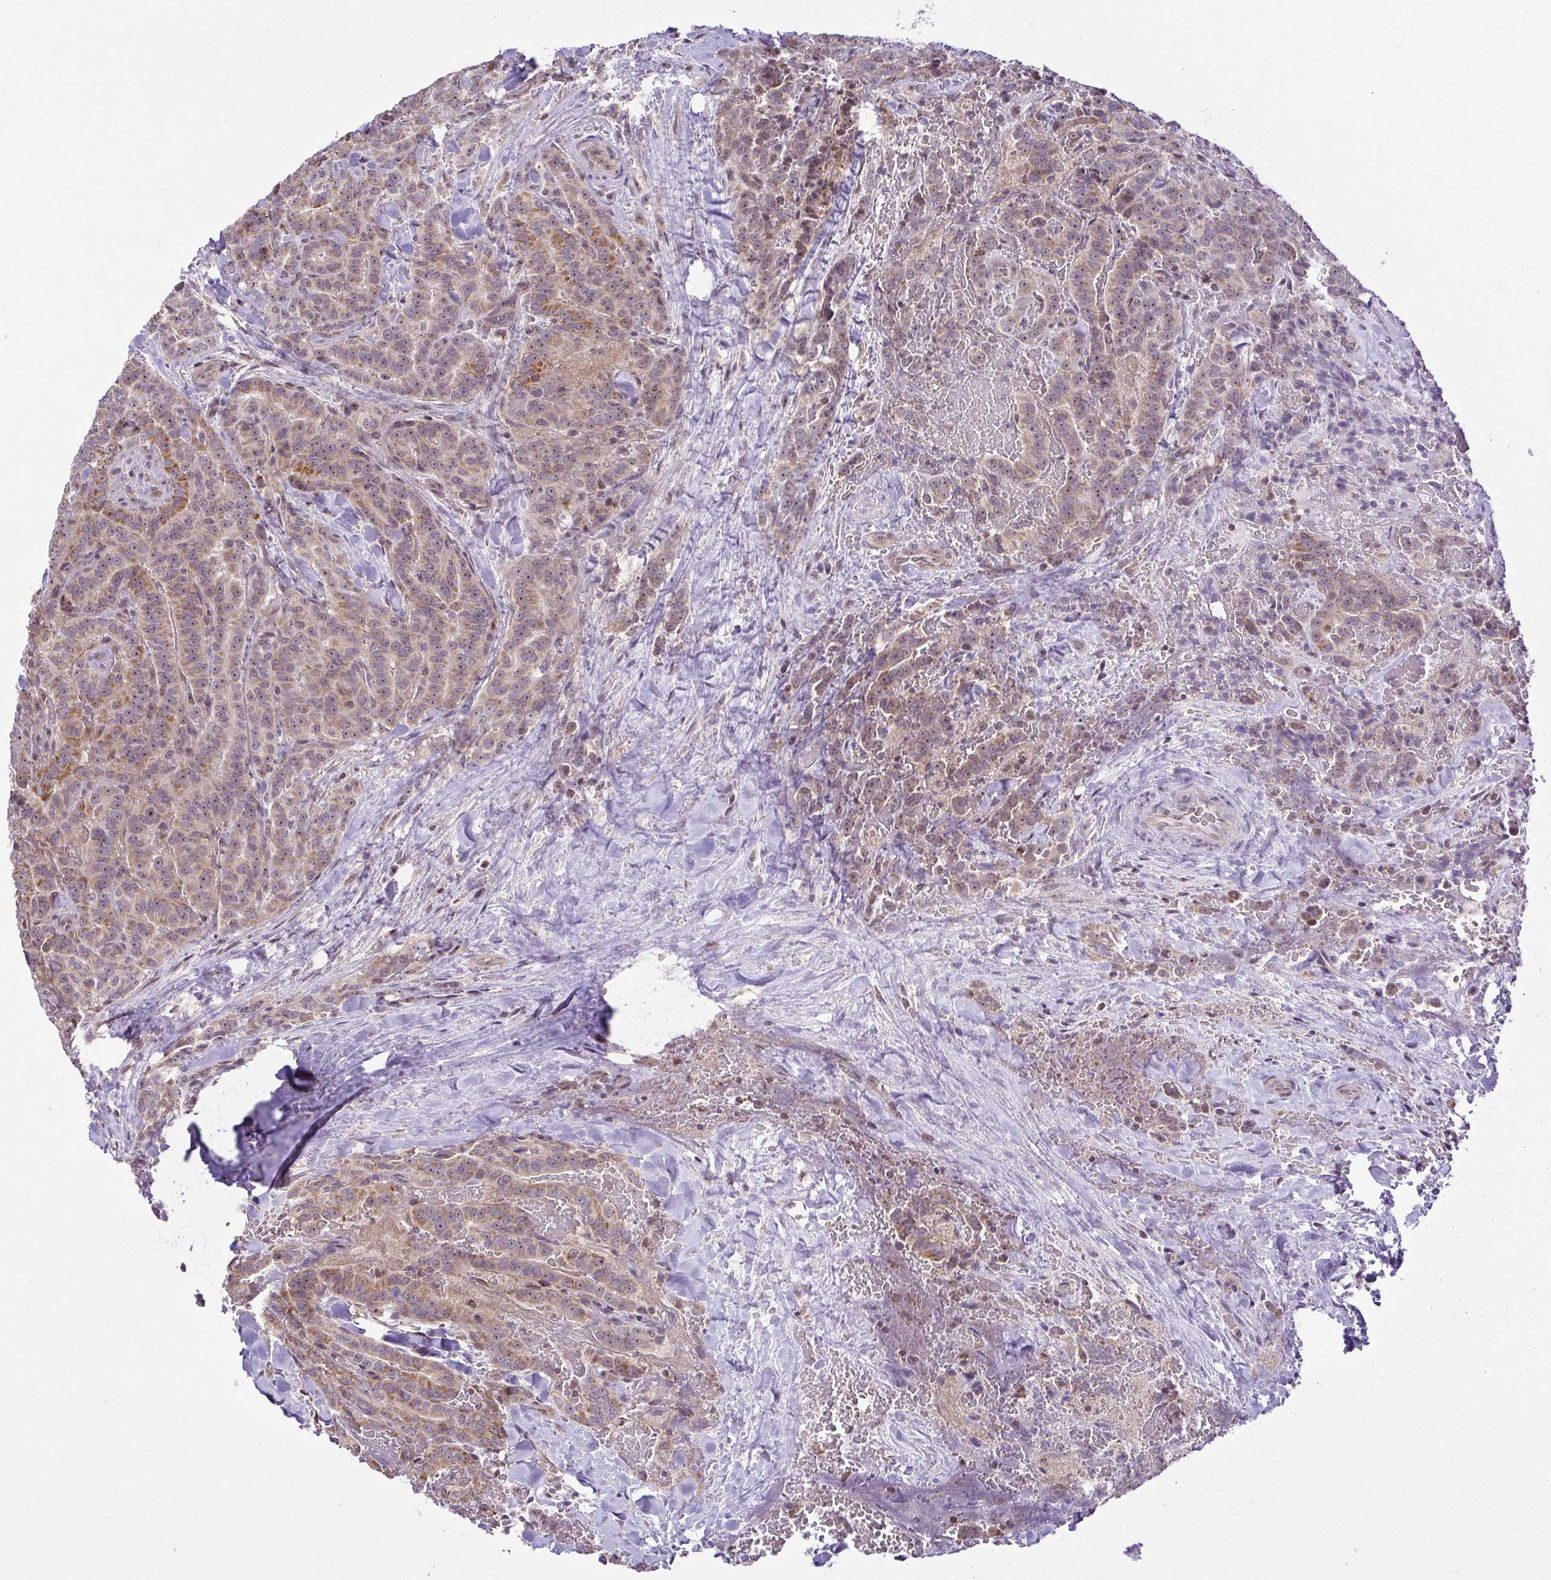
{"staining": {"intensity": "weak", "quantity": "25%-75%", "location": "cytoplasmic/membranous,nuclear"}, "tissue": "thyroid cancer", "cell_type": "Tumor cells", "image_type": "cancer", "snomed": [{"axis": "morphology", "description": "Papillary adenocarcinoma, NOS"}, {"axis": "topography", "description": "Thyroid gland"}], "caption": "Thyroid cancer (papillary adenocarcinoma) was stained to show a protein in brown. There is low levels of weak cytoplasmic/membranous and nuclear expression in about 25%-75% of tumor cells.", "gene": "RSL24D1", "patient": {"sex": "male", "age": 61}}